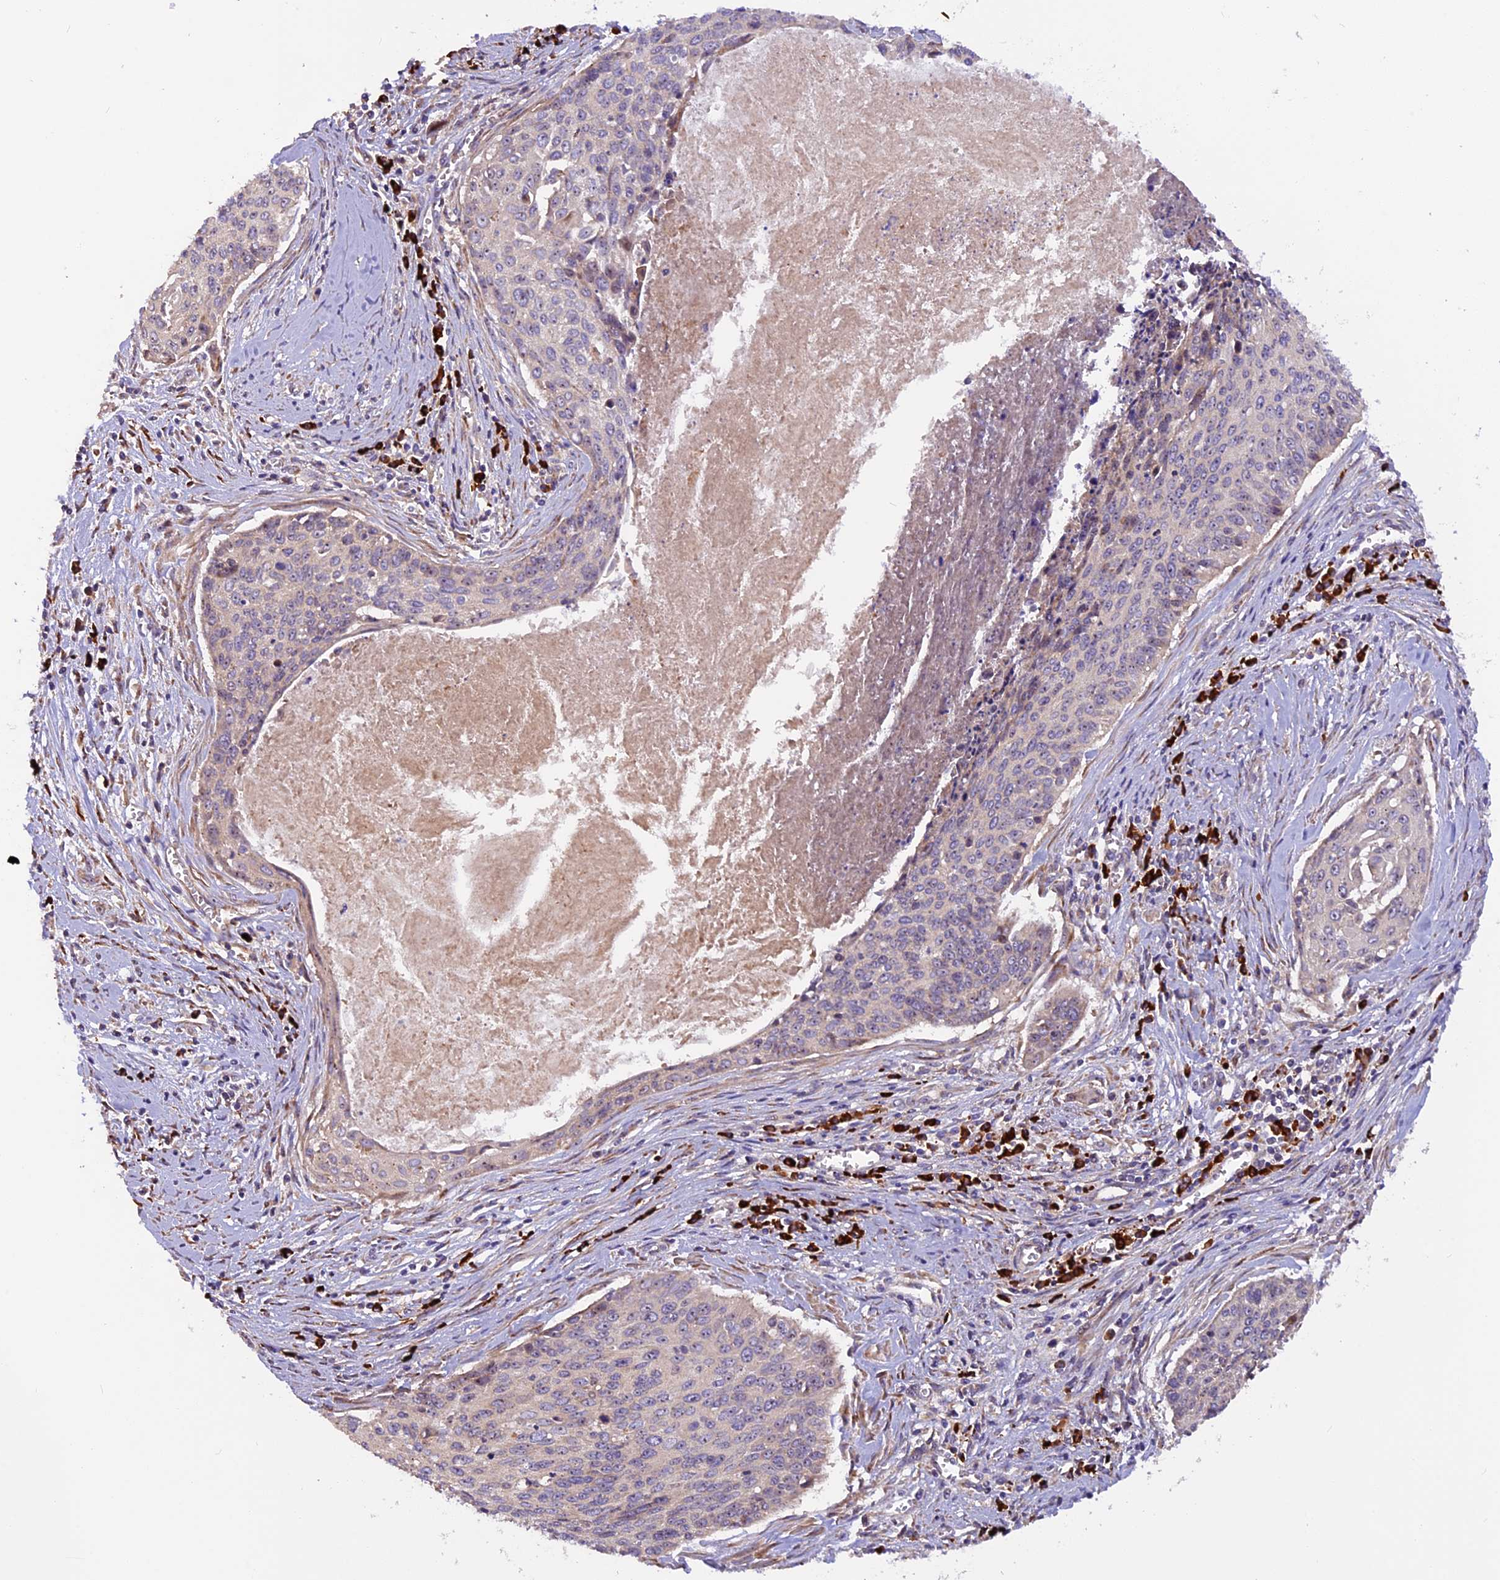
{"staining": {"intensity": "negative", "quantity": "none", "location": "none"}, "tissue": "cervical cancer", "cell_type": "Tumor cells", "image_type": "cancer", "snomed": [{"axis": "morphology", "description": "Squamous cell carcinoma, NOS"}, {"axis": "topography", "description": "Cervix"}], "caption": "Human squamous cell carcinoma (cervical) stained for a protein using IHC shows no expression in tumor cells.", "gene": "FRY", "patient": {"sex": "female", "age": 55}}